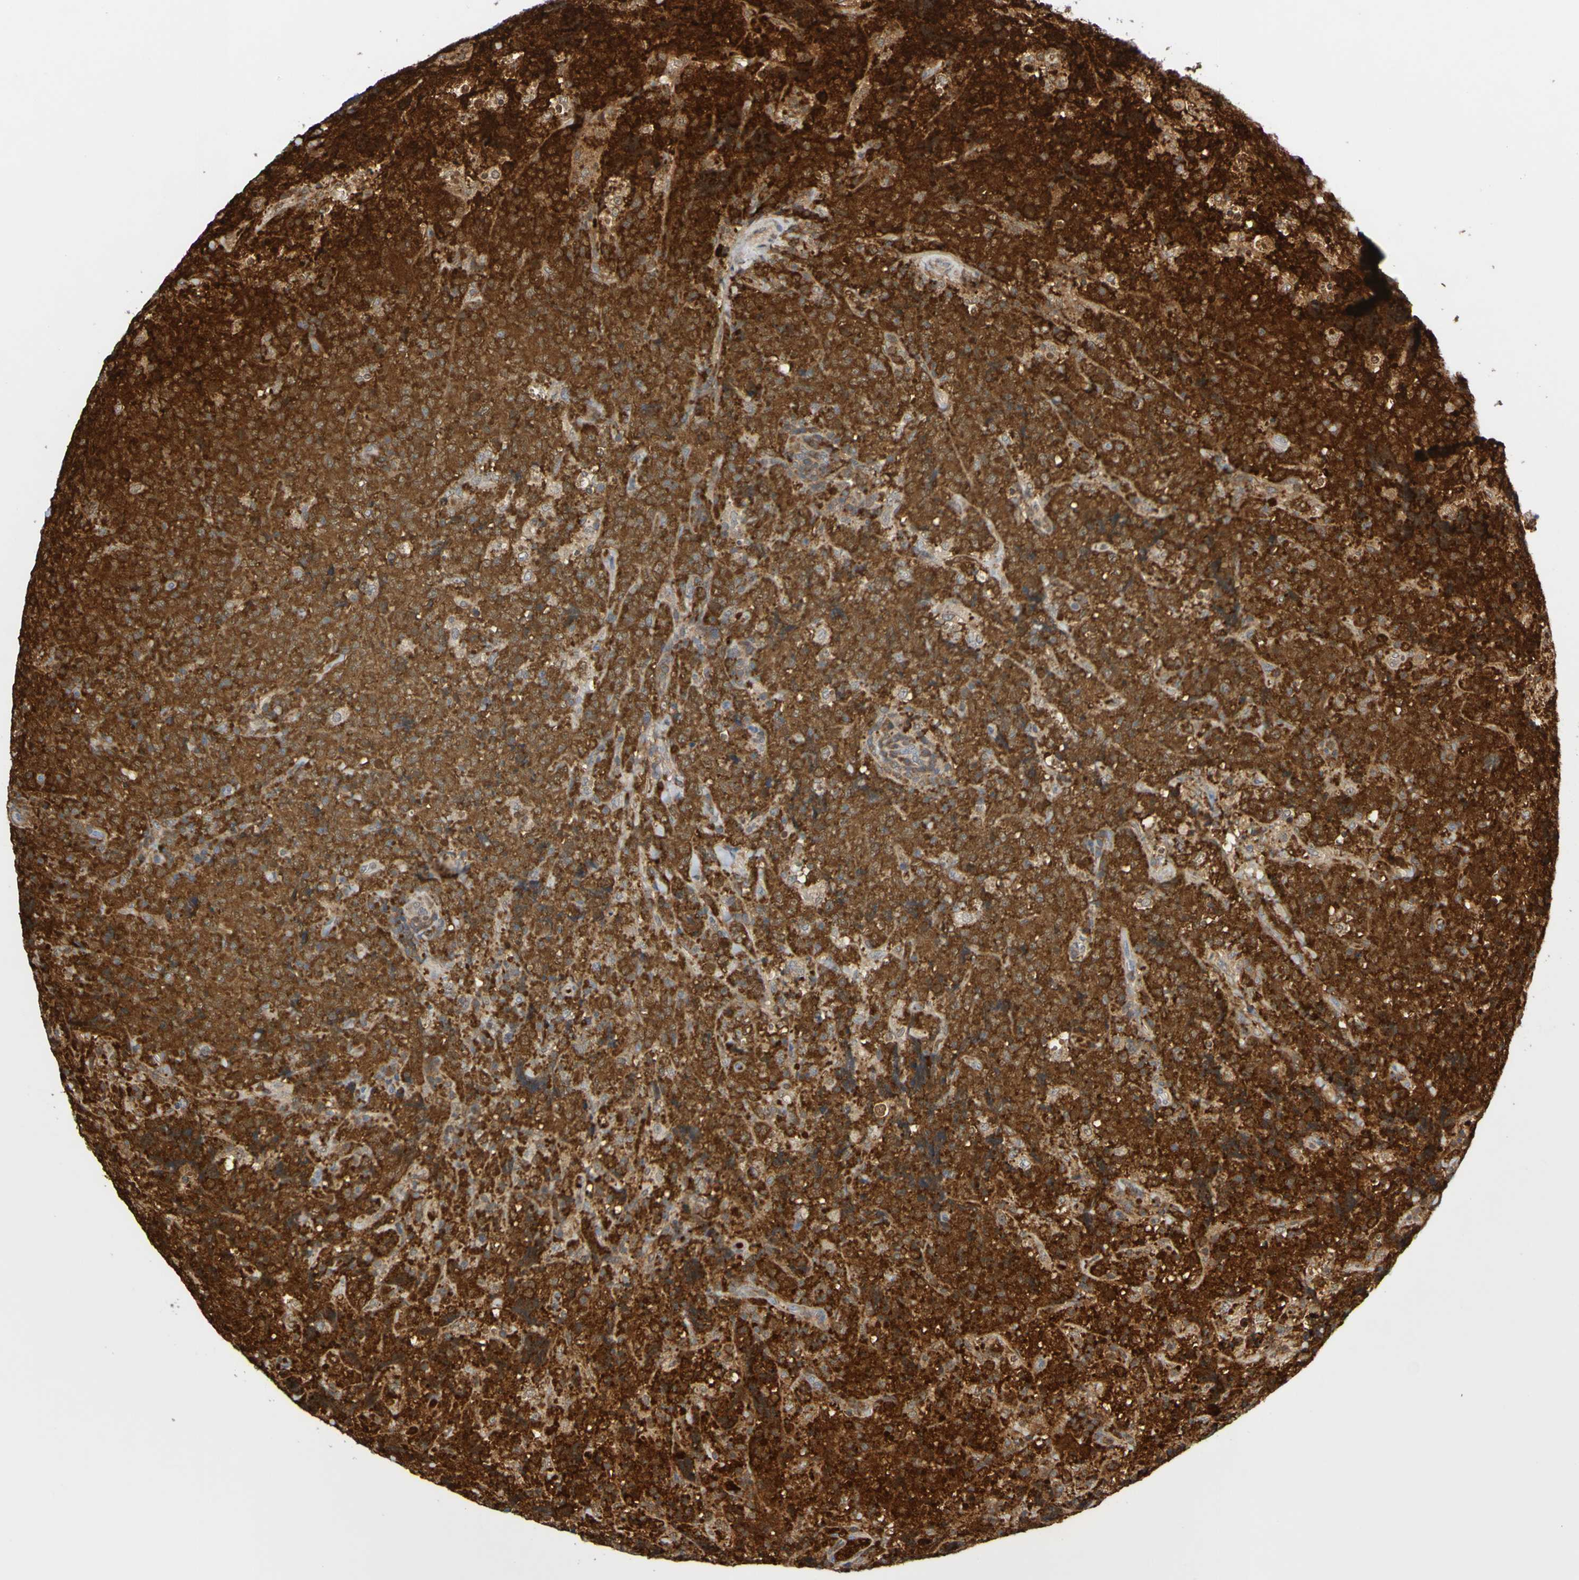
{"staining": {"intensity": "strong", "quantity": ">75%", "location": "cytoplasmic/membranous"}, "tissue": "lymphoma", "cell_type": "Tumor cells", "image_type": "cancer", "snomed": [{"axis": "morphology", "description": "Malignant lymphoma, non-Hodgkin's type, High grade"}, {"axis": "topography", "description": "Tonsil"}], "caption": "Tumor cells display high levels of strong cytoplasmic/membranous staining in about >75% of cells in human high-grade malignant lymphoma, non-Hodgkin's type.", "gene": "ATIC", "patient": {"sex": "female", "age": 36}}